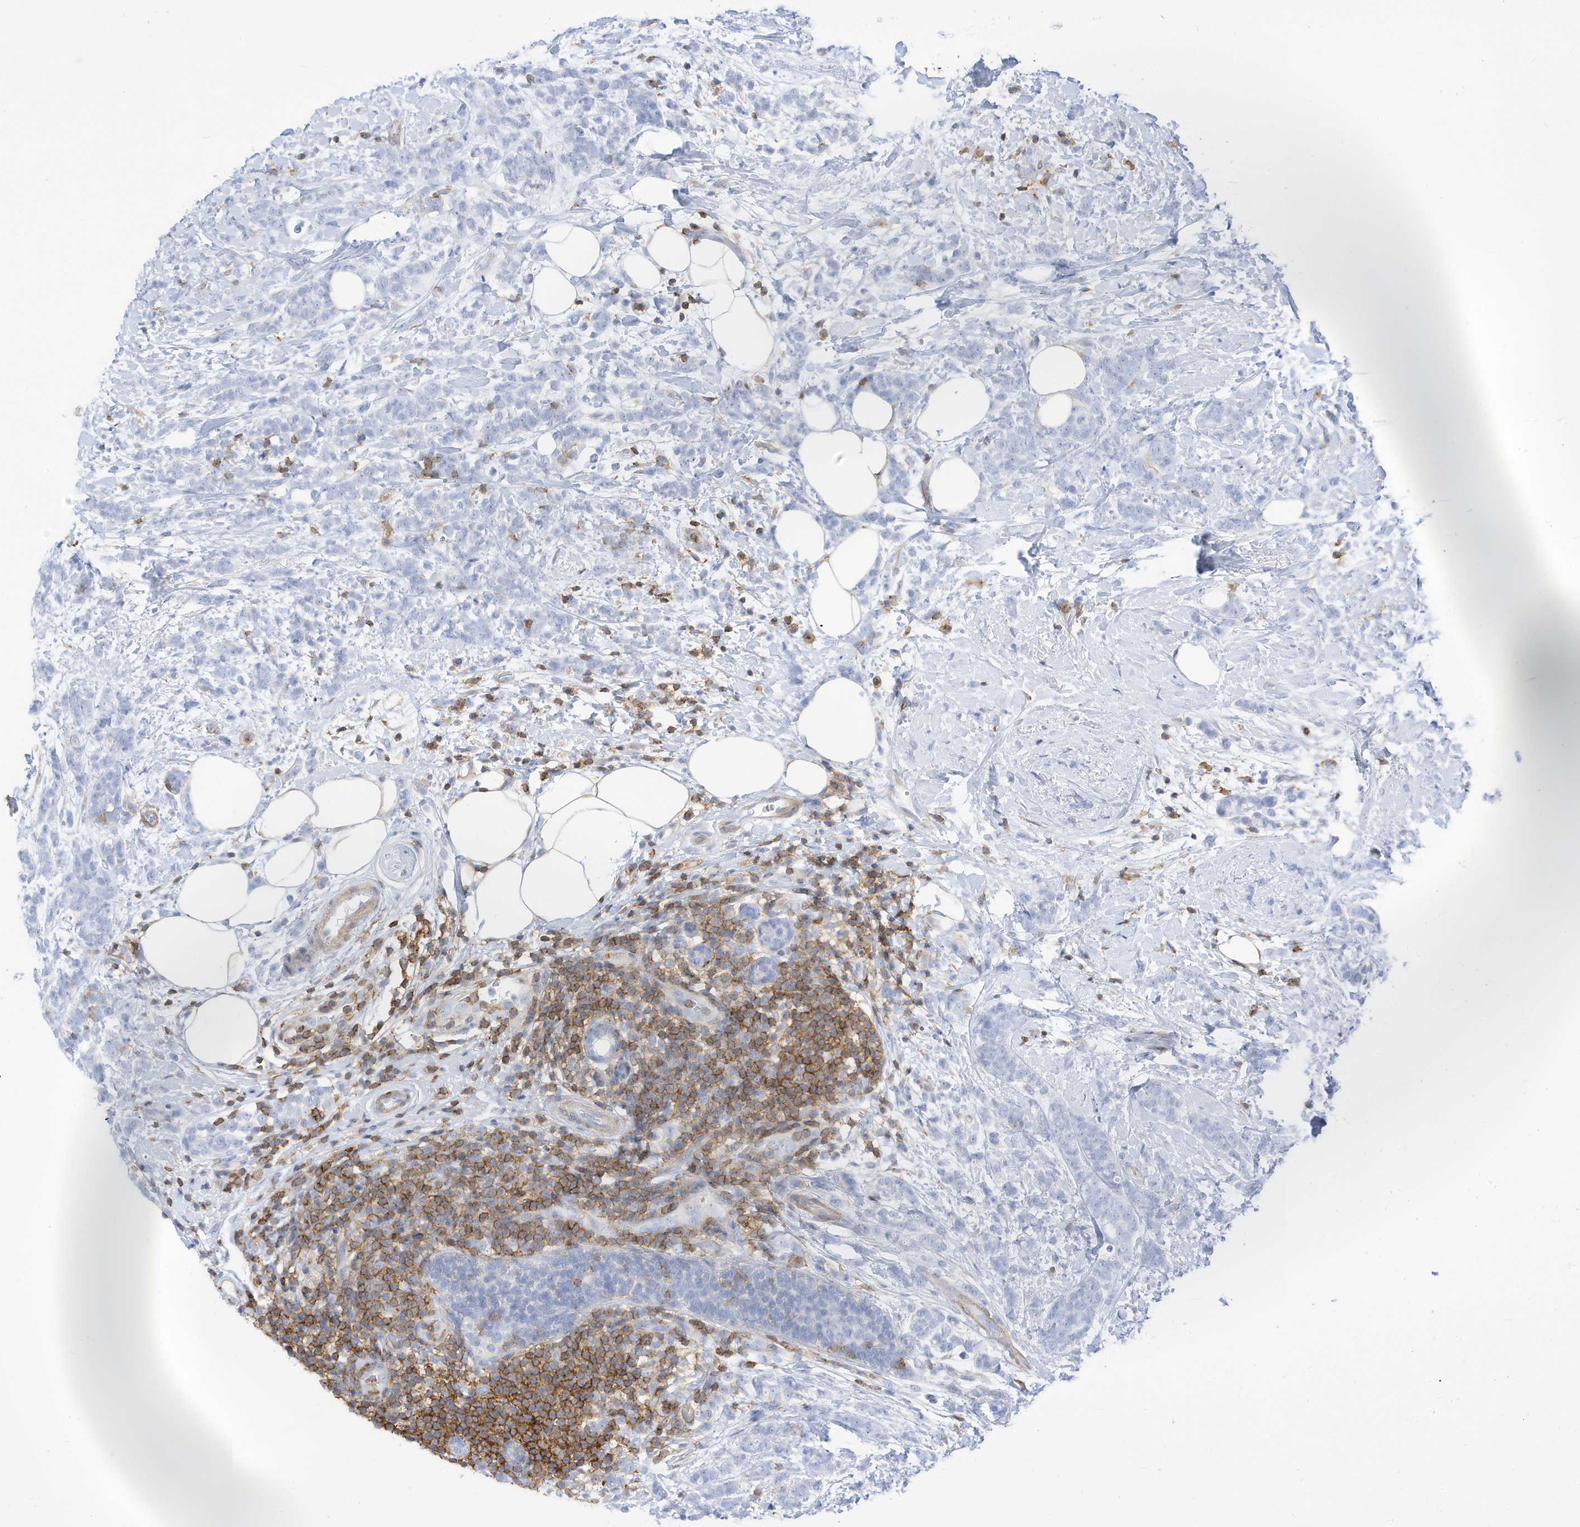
{"staining": {"intensity": "negative", "quantity": "none", "location": "none"}, "tissue": "breast cancer", "cell_type": "Tumor cells", "image_type": "cancer", "snomed": [{"axis": "morphology", "description": "Lobular carcinoma"}, {"axis": "topography", "description": "Breast"}], "caption": "The histopathology image displays no staining of tumor cells in lobular carcinoma (breast).", "gene": "TXNDC9", "patient": {"sex": "female", "age": 58}}